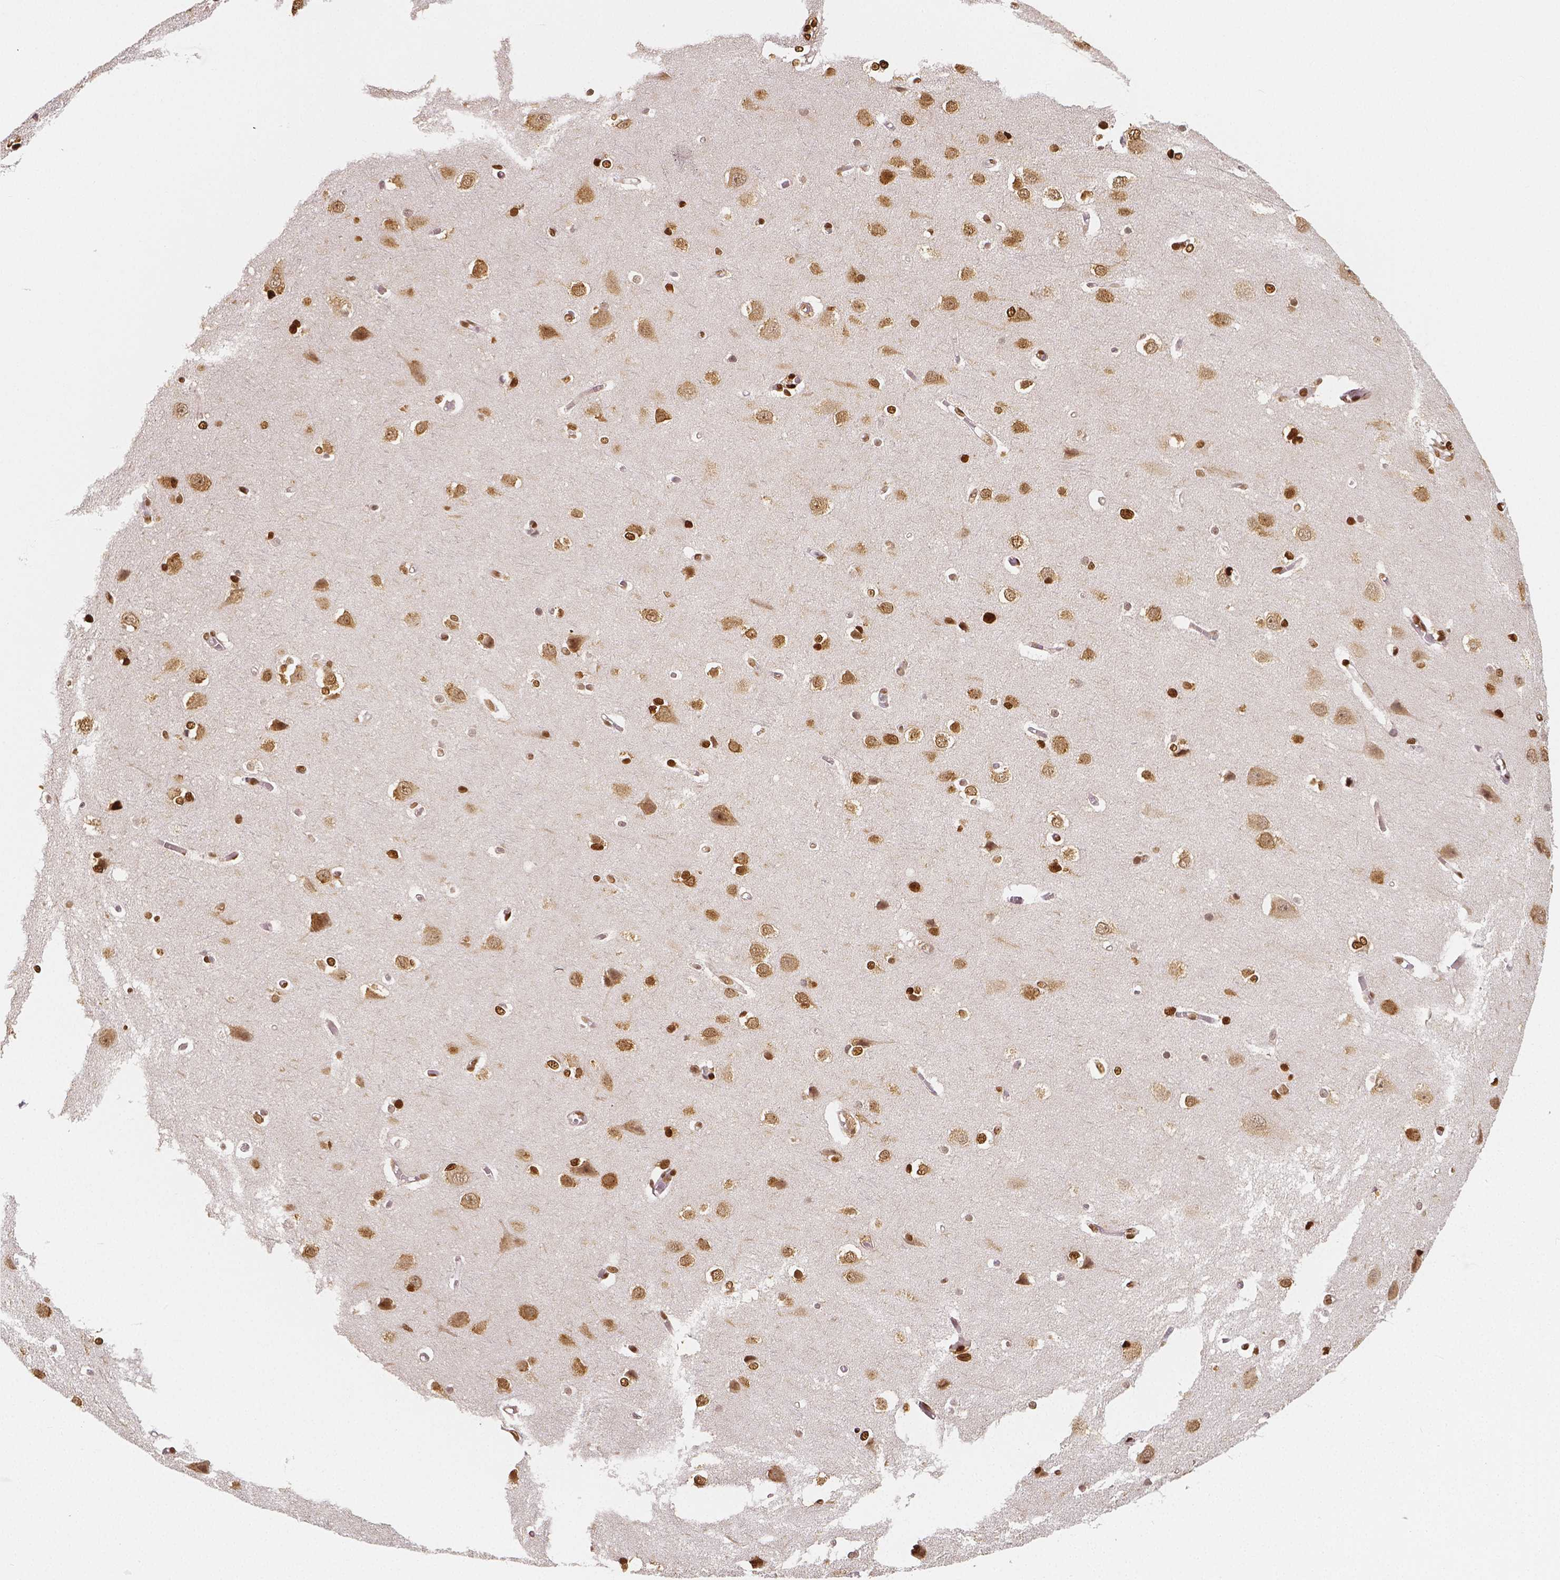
{"staining": {"intensity": "moderate", "quantity": ">75%", "location": "nuclear"}, "tissue": "cerebral cortex", "cell_type": "Endothelial cells", "image_type": "normal", "snomed": [{"axis": "morphology", "description": "Normal tissue, NOS"}, {"axis": "topography", "description": "Cerebral cortex"}], "caption": "Immunohistochemistry (IHC) (DAB (3,3'-diaminobenzidine)) staining of benign cerebral cortex shows moderate nuclear protein positivity in approximately >75% of endothelial cells.", "gene": "NUCKS1", "patient": {"sex": "male", "age": 37}}